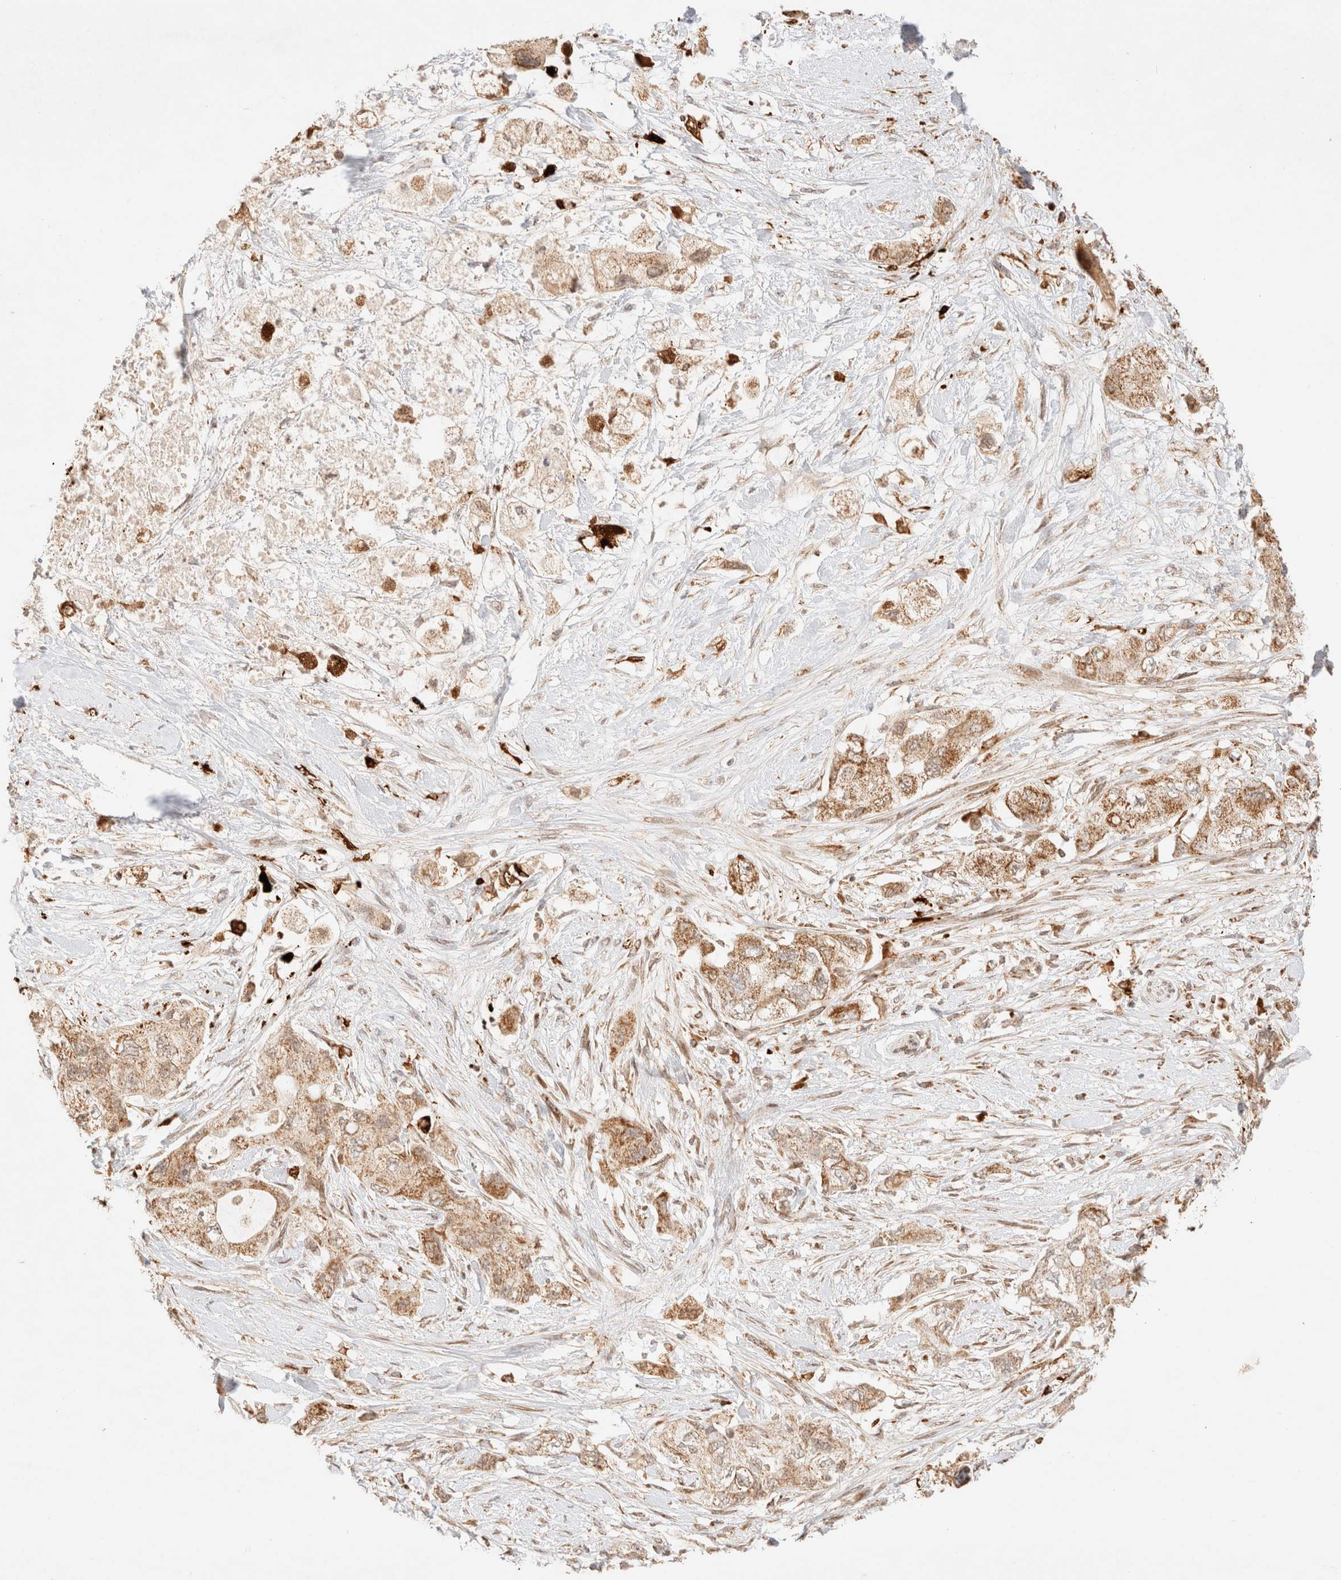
{"staining": {"intensity": "moderate", "quantity": ">75%", "location": "cytoplasmic/membranous"}, "tissue": "pancreatic cancer", "cell_type": "Tumor cells", "image_type": "cancer", "snomed": [{"axis": "morphology", "description": "Adenocarcinoma, NOS"}, {"axis": "topography", "description": "Pancreas"}], "caption": "Pancreatic cancer tissue exhibits moderate cytoplasmic/membranous expression in about >75% of tumor cells", "gene": "TACO1", "patient": {"sex": "female", "age": 73}}